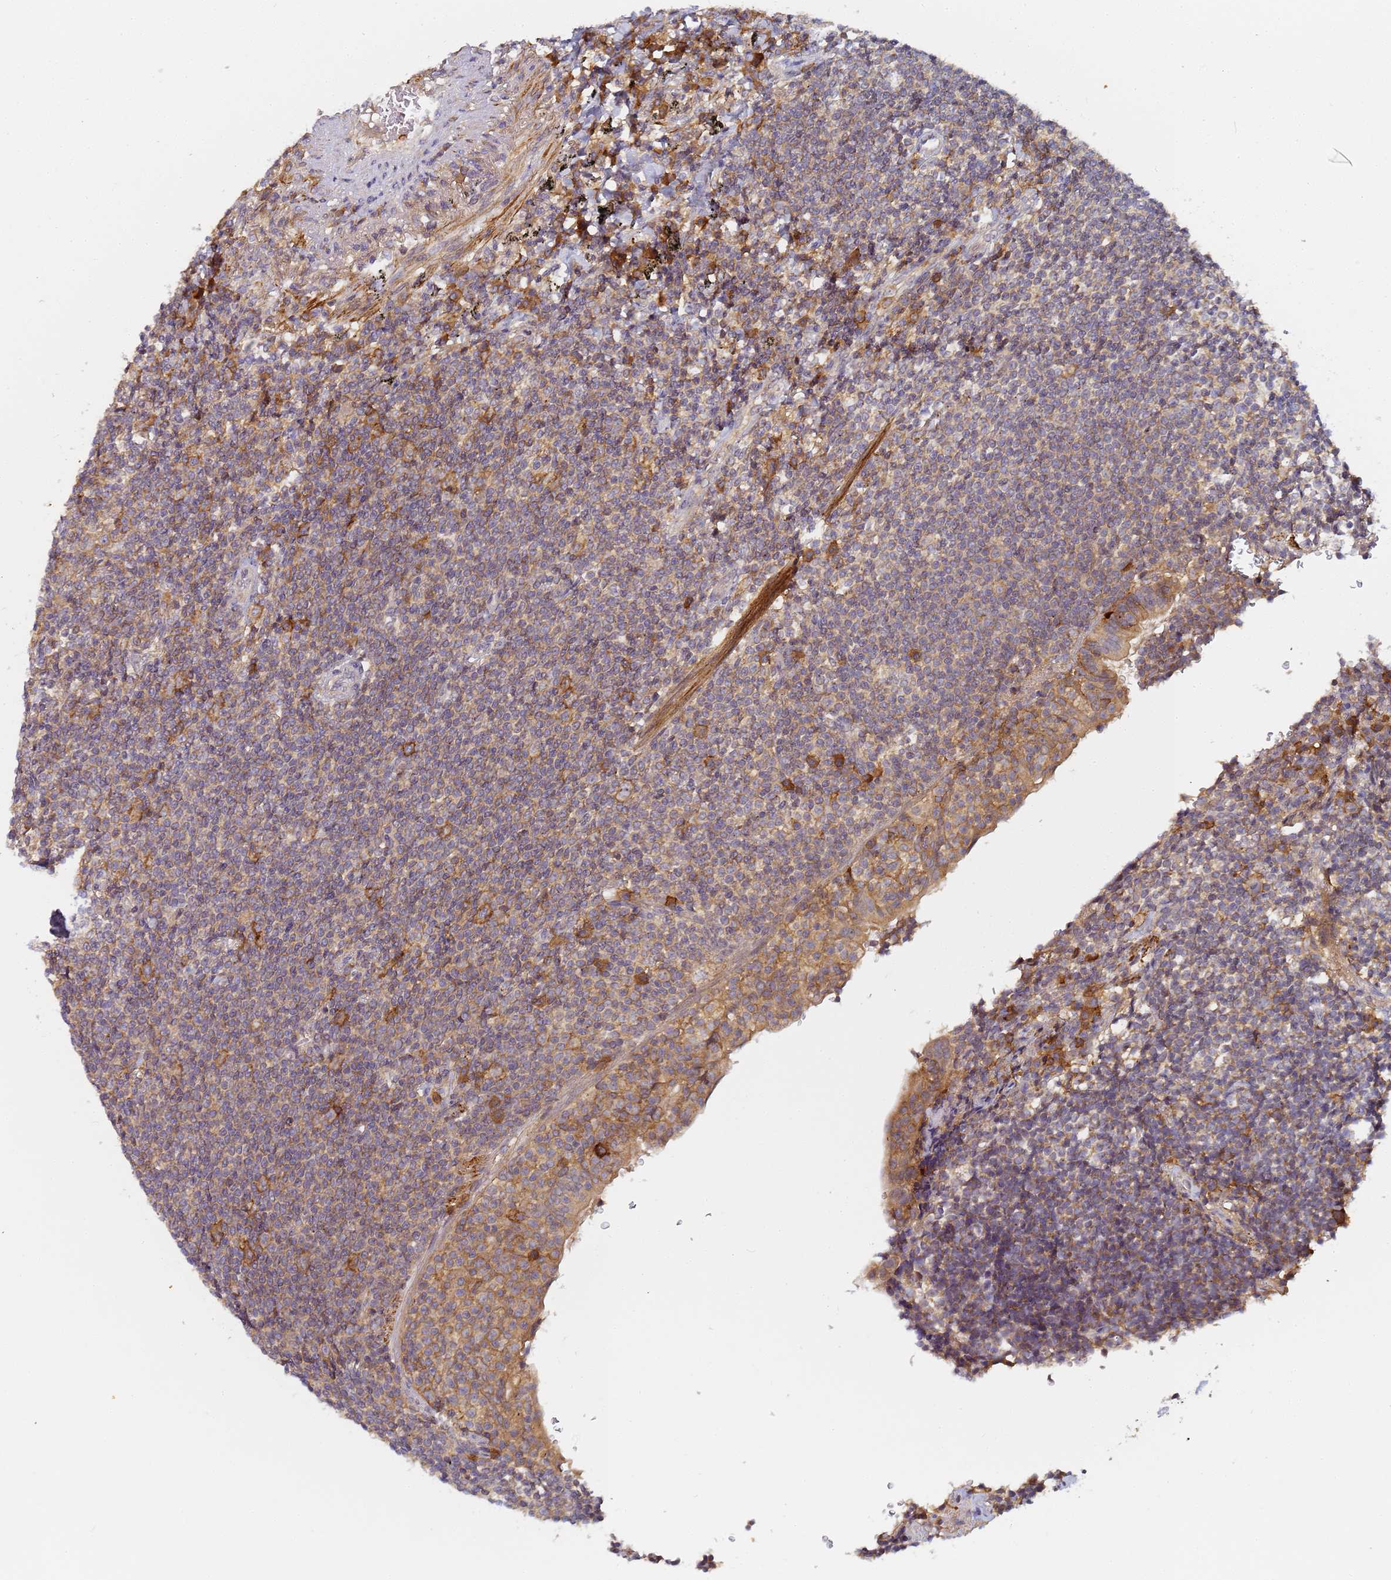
{"staining": {"intensity": "weak", "quantity": "25%-75%", "location": "cytoplasmic/membranous"}, "tissue": "lymphoma", "cell_type": "Tumor cells", "image_type": "cancer", "snomed": [{"axis": "morphology", "description": "Malignant lymphoma, non-Hodgkin's type, Low grade"}, {"axis": "topography", "description": "Lung"}], "caption": "Immunohistochemical staining of human malignant lymphoma, non-Hodgkin's type (low-grade) displays low levels of weak cytoplasmic/membranous staining in approximately 25%-75% of tumor cells.", "gene": "LRRC69", "patient": {"sex": "female", "age": 71}}